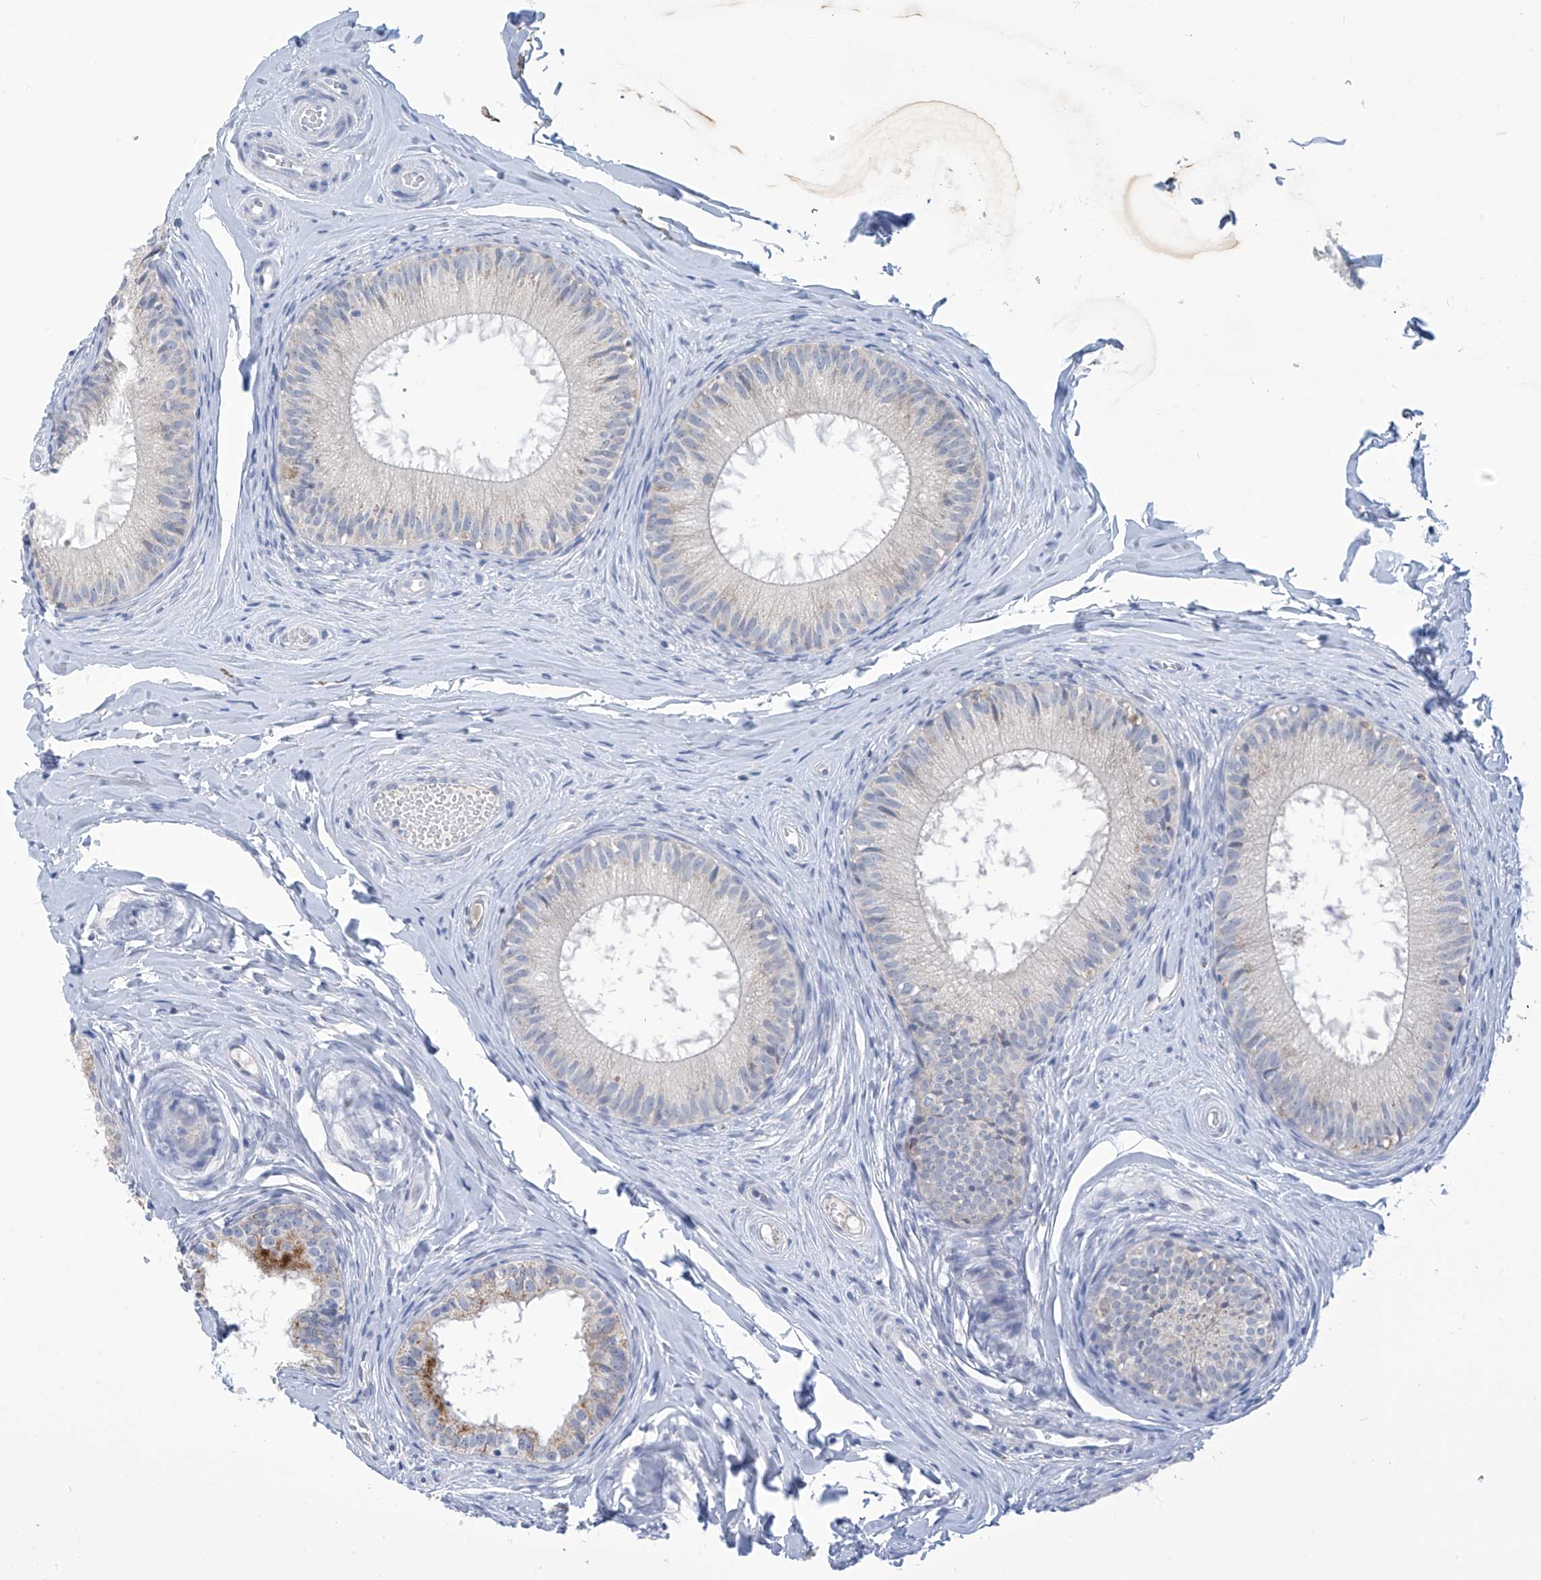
{"staining": {"intensity": "moderate", "quantity": "<25%", "location": "cytoplasmic/membranous"}, "tissue": "epididymis", "cell_type": "Glandular cells", "image_type": "normal", "snomed": [{"axis": "morphology", "description": "Normal tissue, NOS"}, {"axis": "topography", "description": "Epididymis"}], "caption": "This is a photomicrograph of IHC staining of unremarkable epididymis, which shows moderate positivity in the cytoplasmic/membranous of glandular cells.", "gene": "IBA57", "patient": {"sex": "male", "age": 34}}